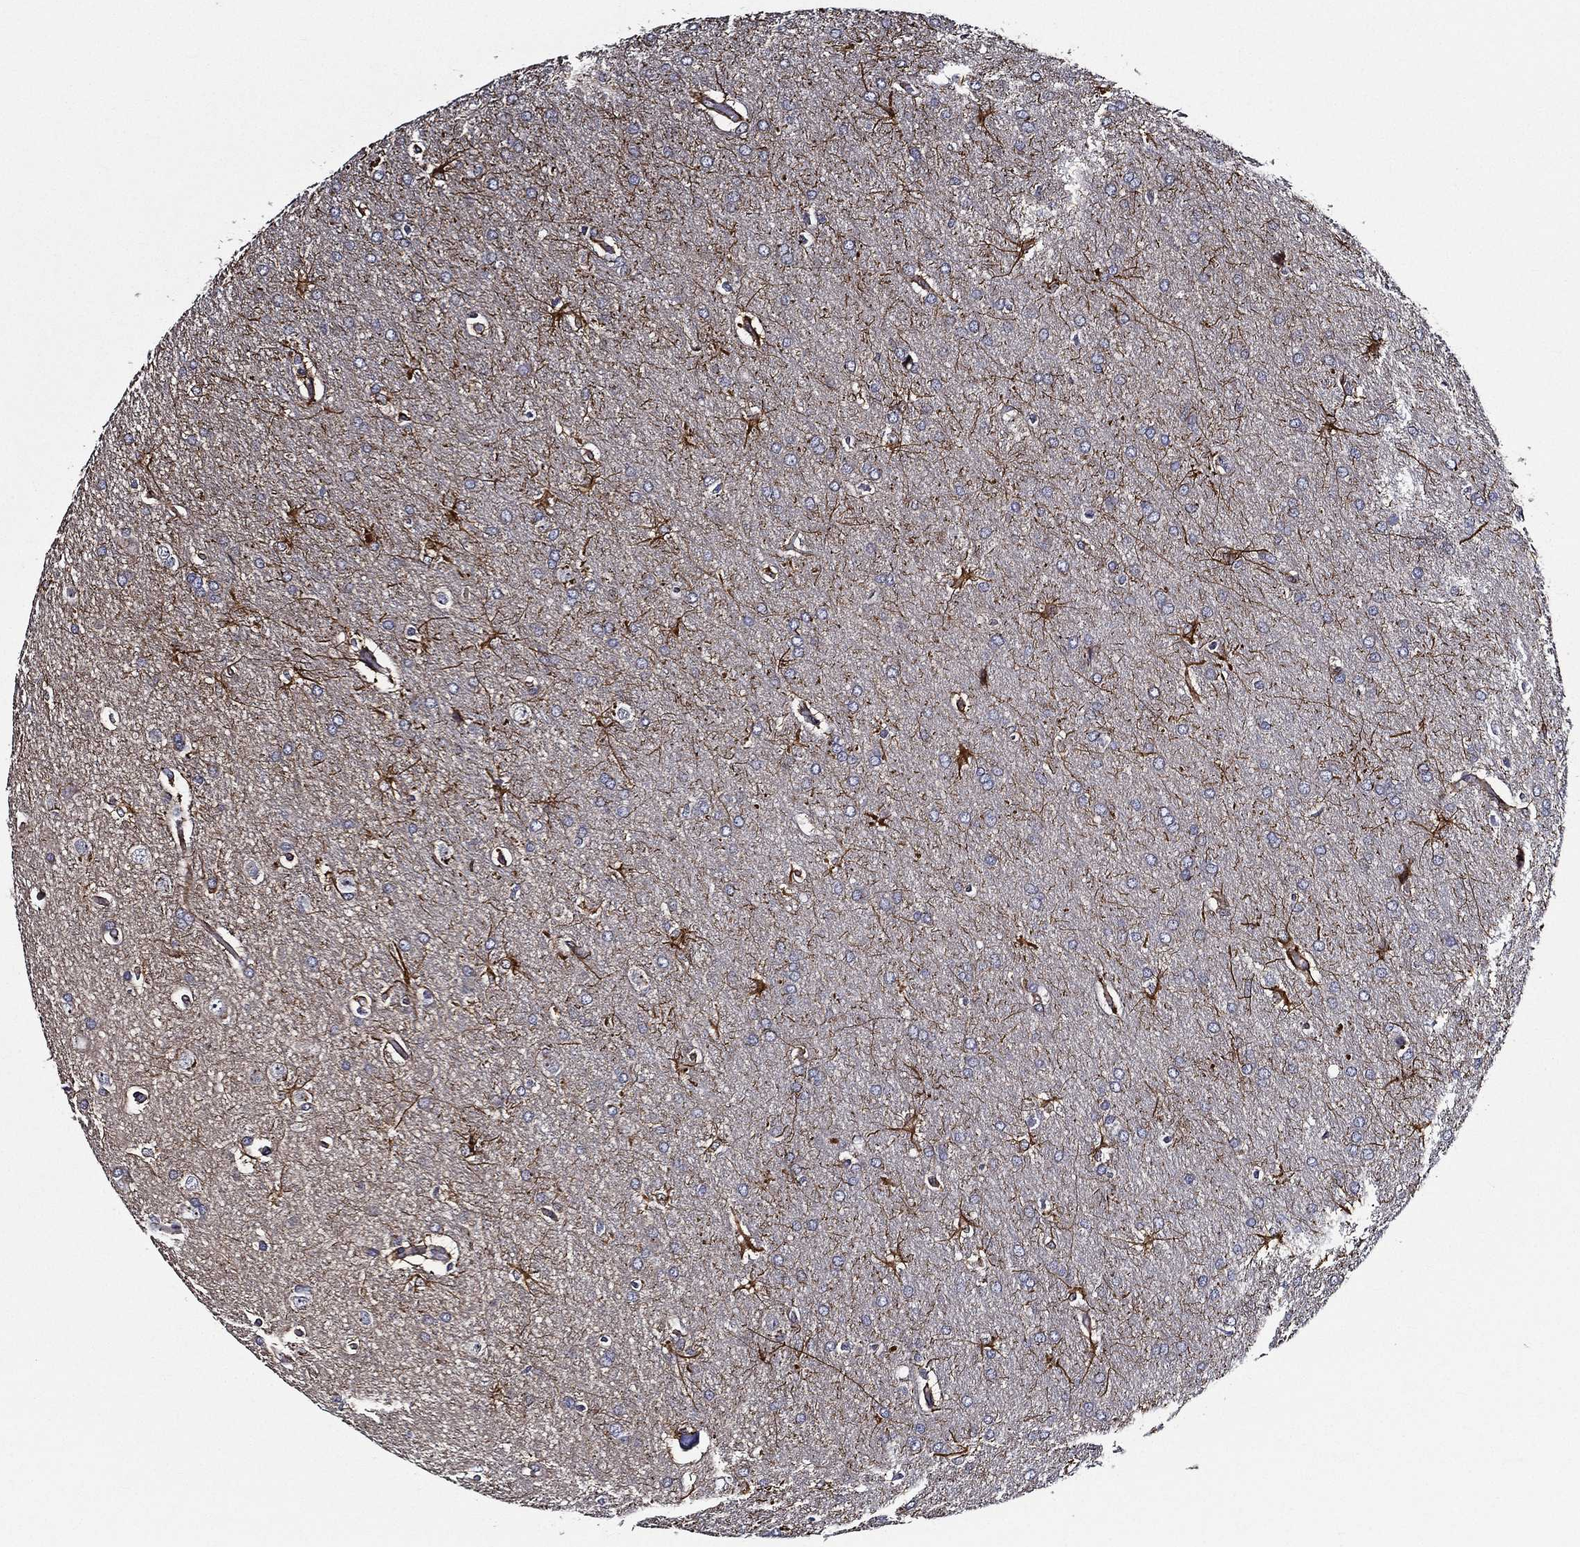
{"staining": {"intensity": "negative", "quantity": "none", "location": "none"}, "tissue": "glioma", "cell_type": "Tumor cells", "image_type": "cancer", "snomed": [{"axis": "morphology", "description": "Glioma, malignant, Low grade"}, {"axis": "topography", "description": "Brain"}], "caption": "Immunohistochemical staining of malignant glioma (low-grade) displays no significant positivity in tumor cells.", "gene": "KIF20B", "patient": {"sex": "female", "age": 32}}